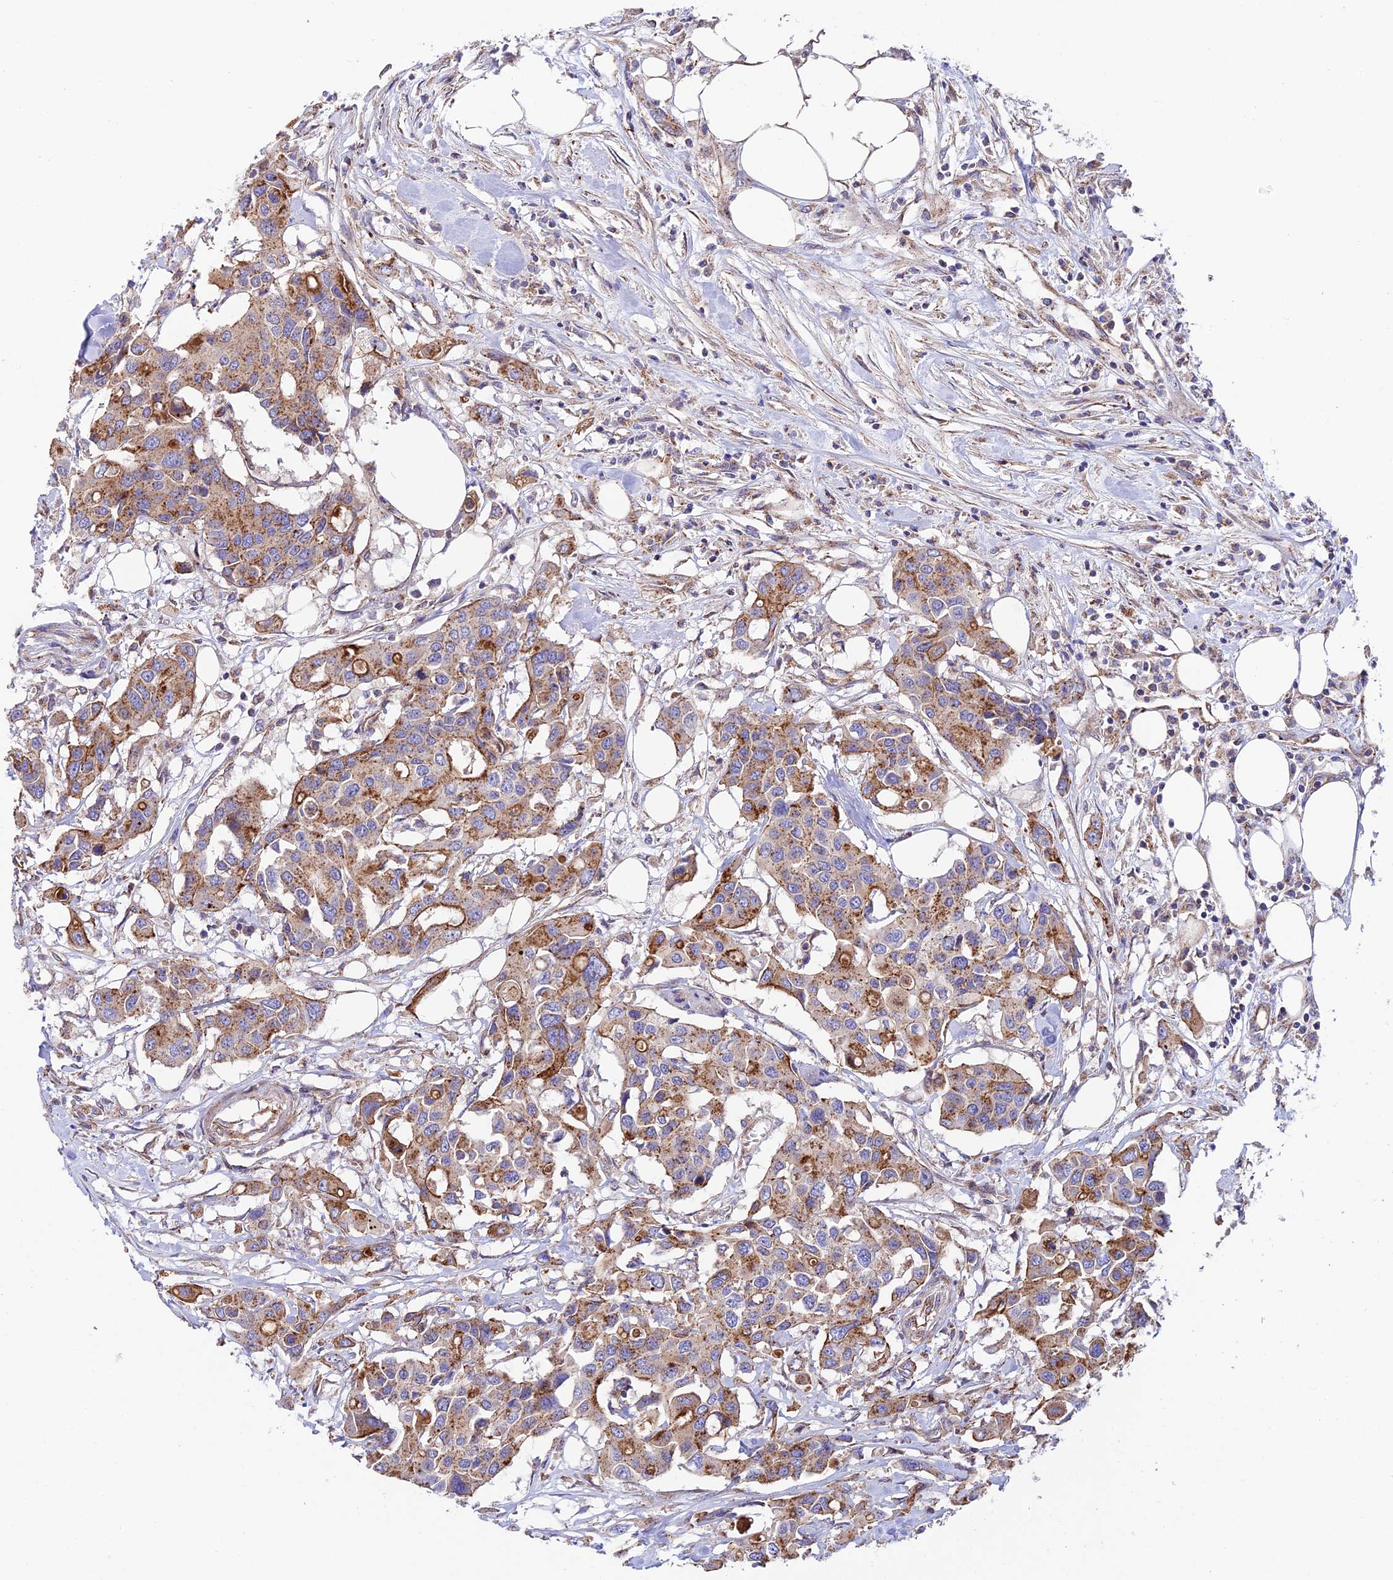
{"staining": {"intensity": "moderate", "quantity": "25%-75%", "location": "cytoplasmic/membranous"}, "tissue": "colorectal cancer", "cell_type": "Tumor cells", "image_type": "cancer", "snomed": [{"axis": "morphology", "description": "Adenocarcinoma, NOS"}, {"axis": "topography", "description": "Colon"}], "caption": "Immunohistochemistry (IHC) histopathology image of neoplastic tissue: colorectal cancer (adenocarcinoma) stained using immunohistochemistry exhibits medium levels of moderate protein expression localized specifically in the cytoplasmic/membranous of tumor cells, appearing as a cytoplasmic/membranous brown color.", "gene": "QRFP", "patient": {"sex": "male", "age": 77}}